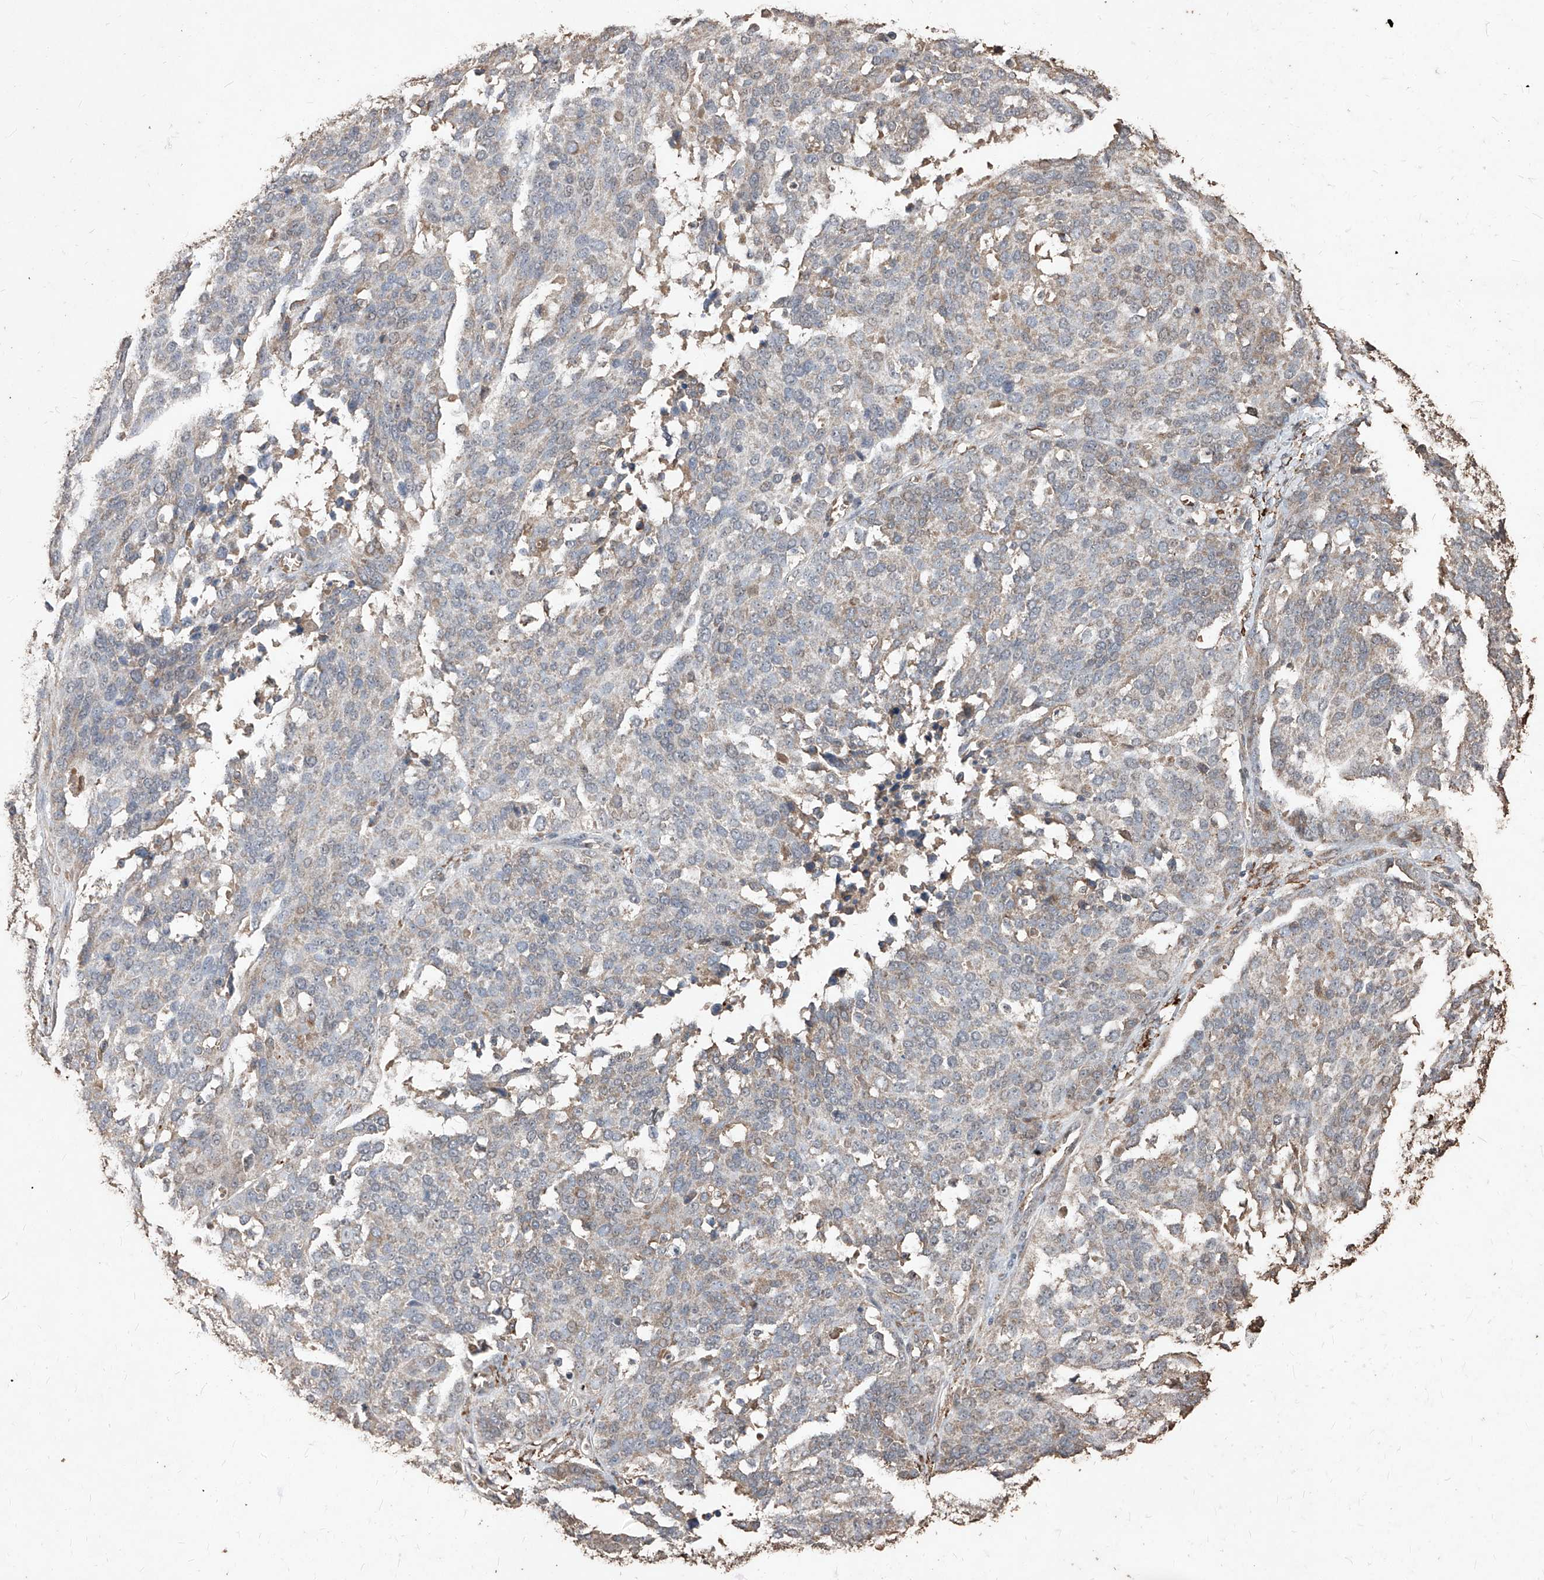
{"staining": {"intensity": "negative", "quantity": "none", "location": "none"}, "tissue": "ovarian cancer", "cell_type": "Tumor cells", "image_type": "cancer", "snomed": [{"axis": "morphology", "description": "Cystadenocarcinoma, serous, NOS"}, {"axis": "topography", "description": "Ovary"}], "caption": "Ovarian serous cystadenocarcinoma was stained to show a protein in brown. There is no significant positivity in tumor cells.", "gene": "EML1", "patient": {"sex": "female", "age": 44}}